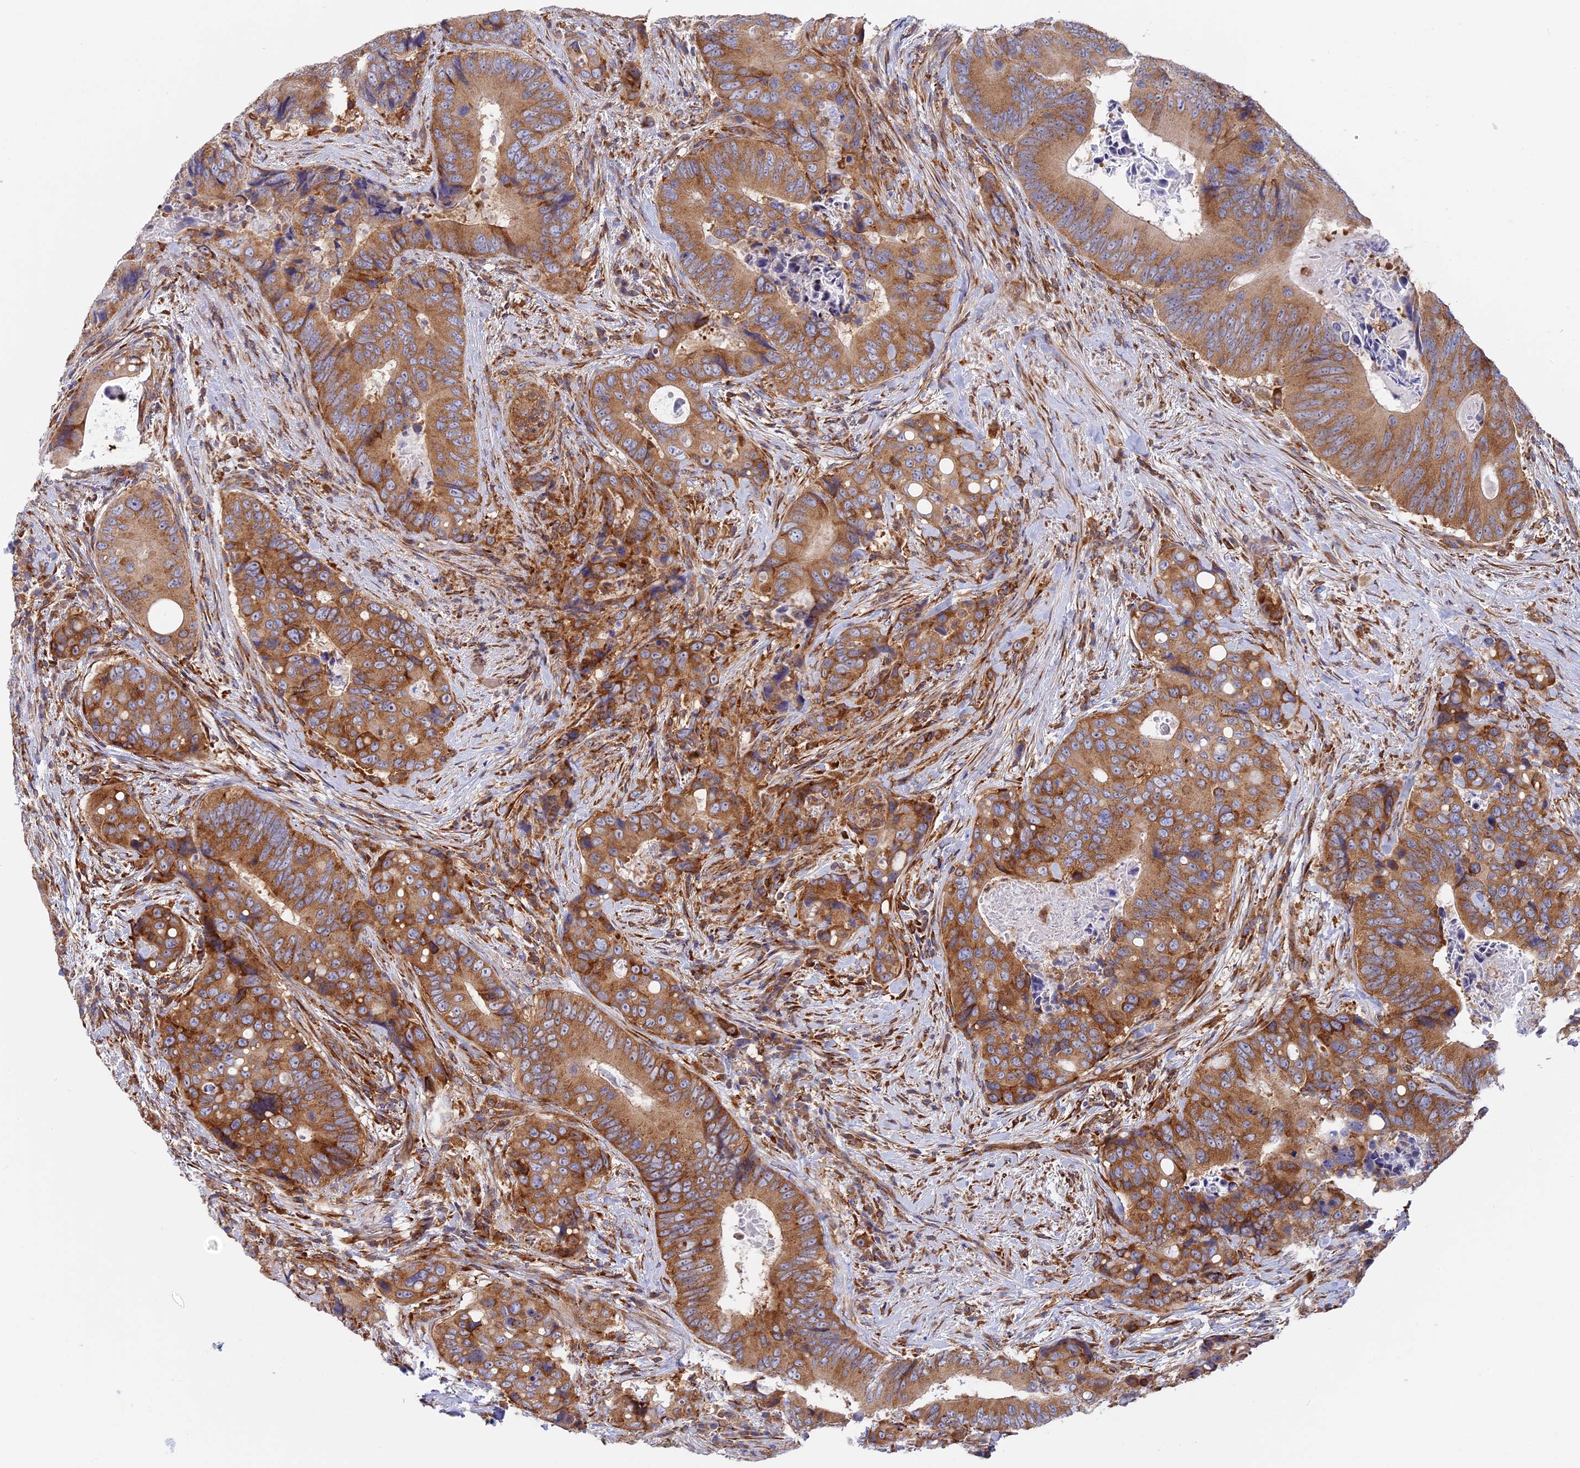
{"staining": {"intensity": "moderate", "quantity": ">75%", "location": "cytoplasmic/membranous"}, "tissue": "colorectal cancer", "cell_type": "Tumor cells", "image_type": "cancer", "snomed": [{"axis": "morphology", "description": "Adenocarcinoma, NOS"}, {"axis": "topography", "description": "Colon"}], "caption": "High-power microscopy captured an IHC image of colorectal adenocarcinoma, revealing moderate cytoplasmic/membranous expression in about >75% of tumor cells. The staining is performed using DAB (3,3'-diaminobenzidine) brown chromogen to label protein expression. The nuclei are counter-stained blue using hematoxylin.", "gene": "GMIP", "patient": {"sex": "male", "age": 84}}